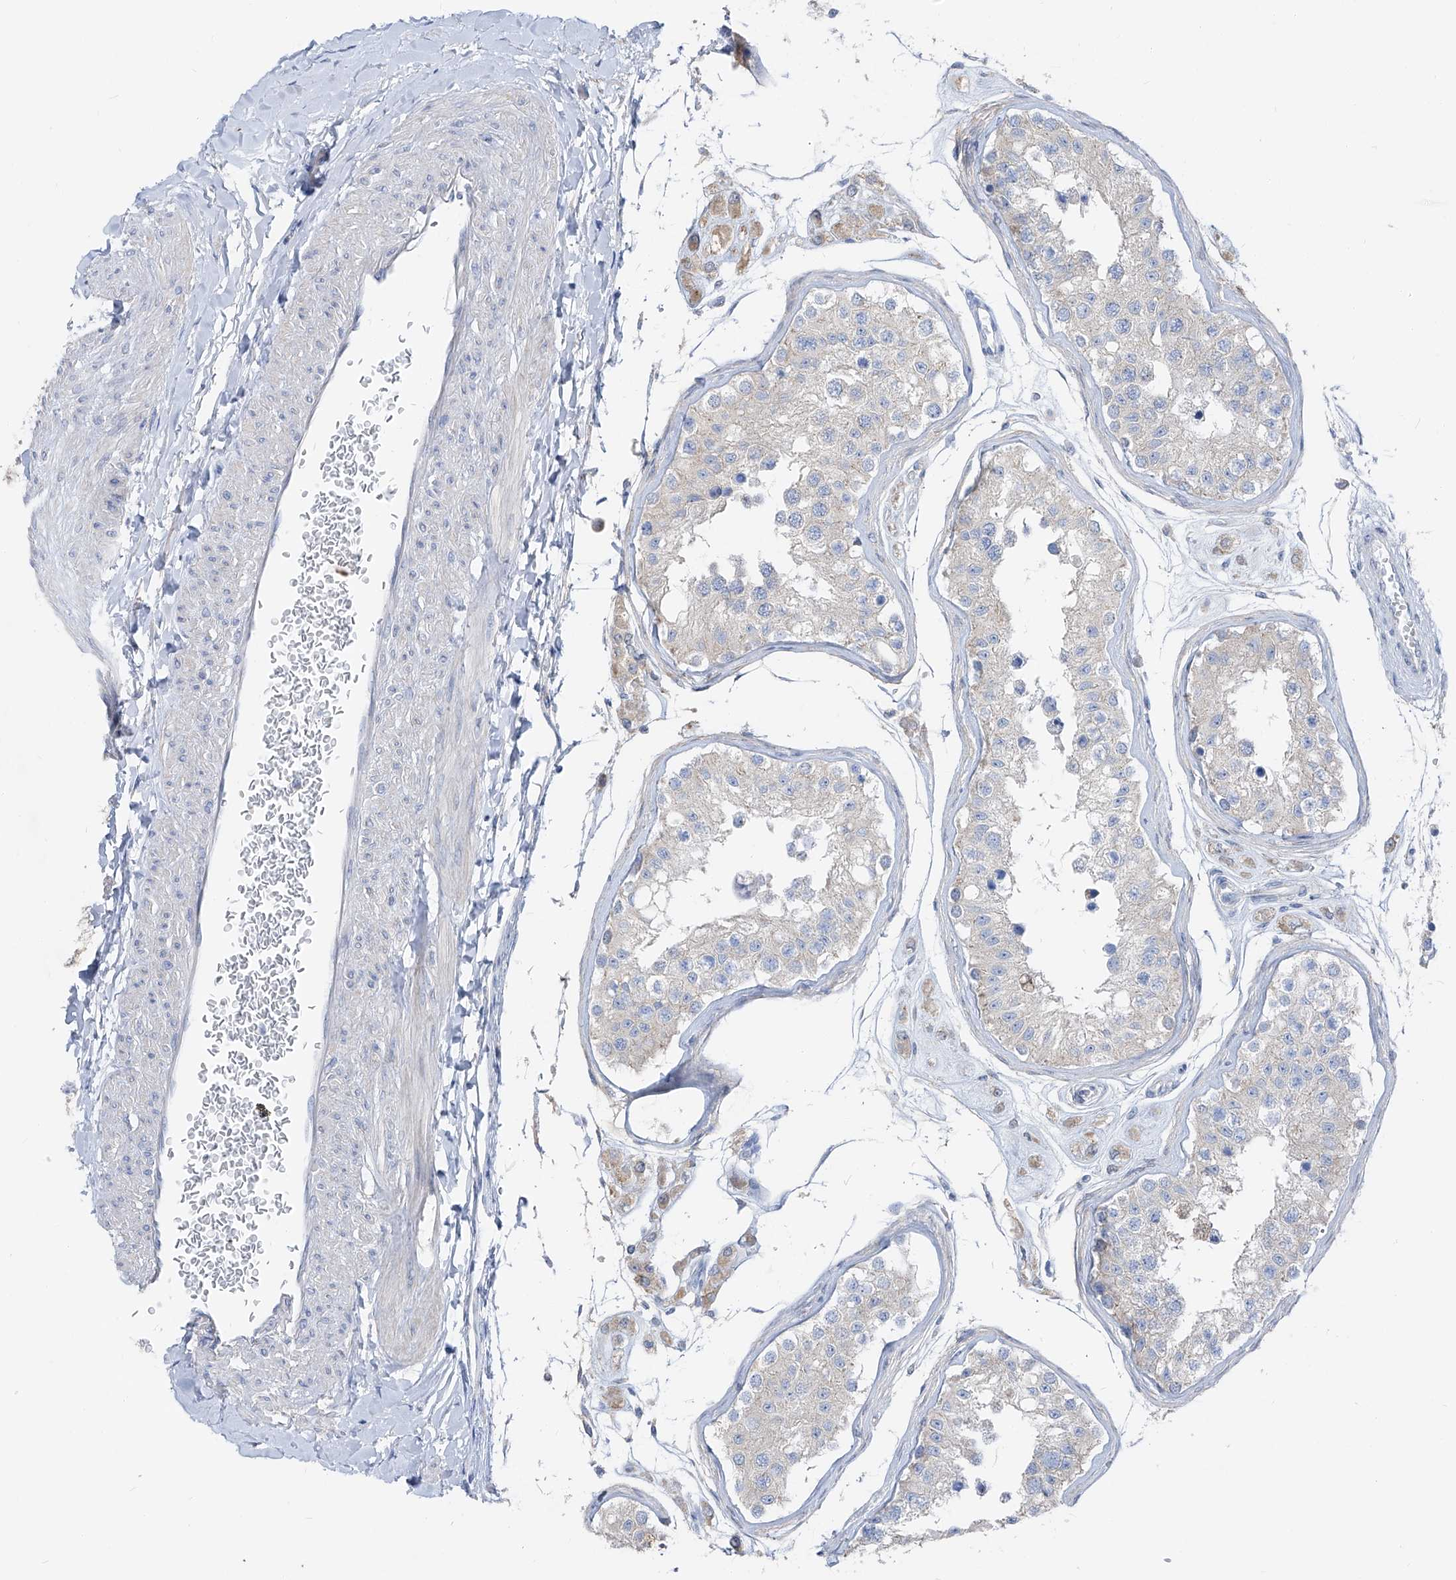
{"staining": {"intensity": "weak", "quantity": ">75%", "location": "none"}, "tissue": "testis", "cell_type": "Cells in seminiferous ducts", "image_type": "normal", "snomed": [{"axis": "morphology", "description": "Normal tissue, NOS"}, {"axis": "morphology", "description": "Adenocarcinoma, metastatic, NOS"}, {"axis": "topography", "description": "Testis"}], "caption": "The micrograph reveals staining of normal testis, revealing weak None protein expression (brown color) within cells in seminiferous ducts. (DAB (3,3'-diaminobenzidine) = brown stain, brightfield microscopy at high magnification).", "gene": "UFL1", "patient": {"sex": "male", "age": 26}}